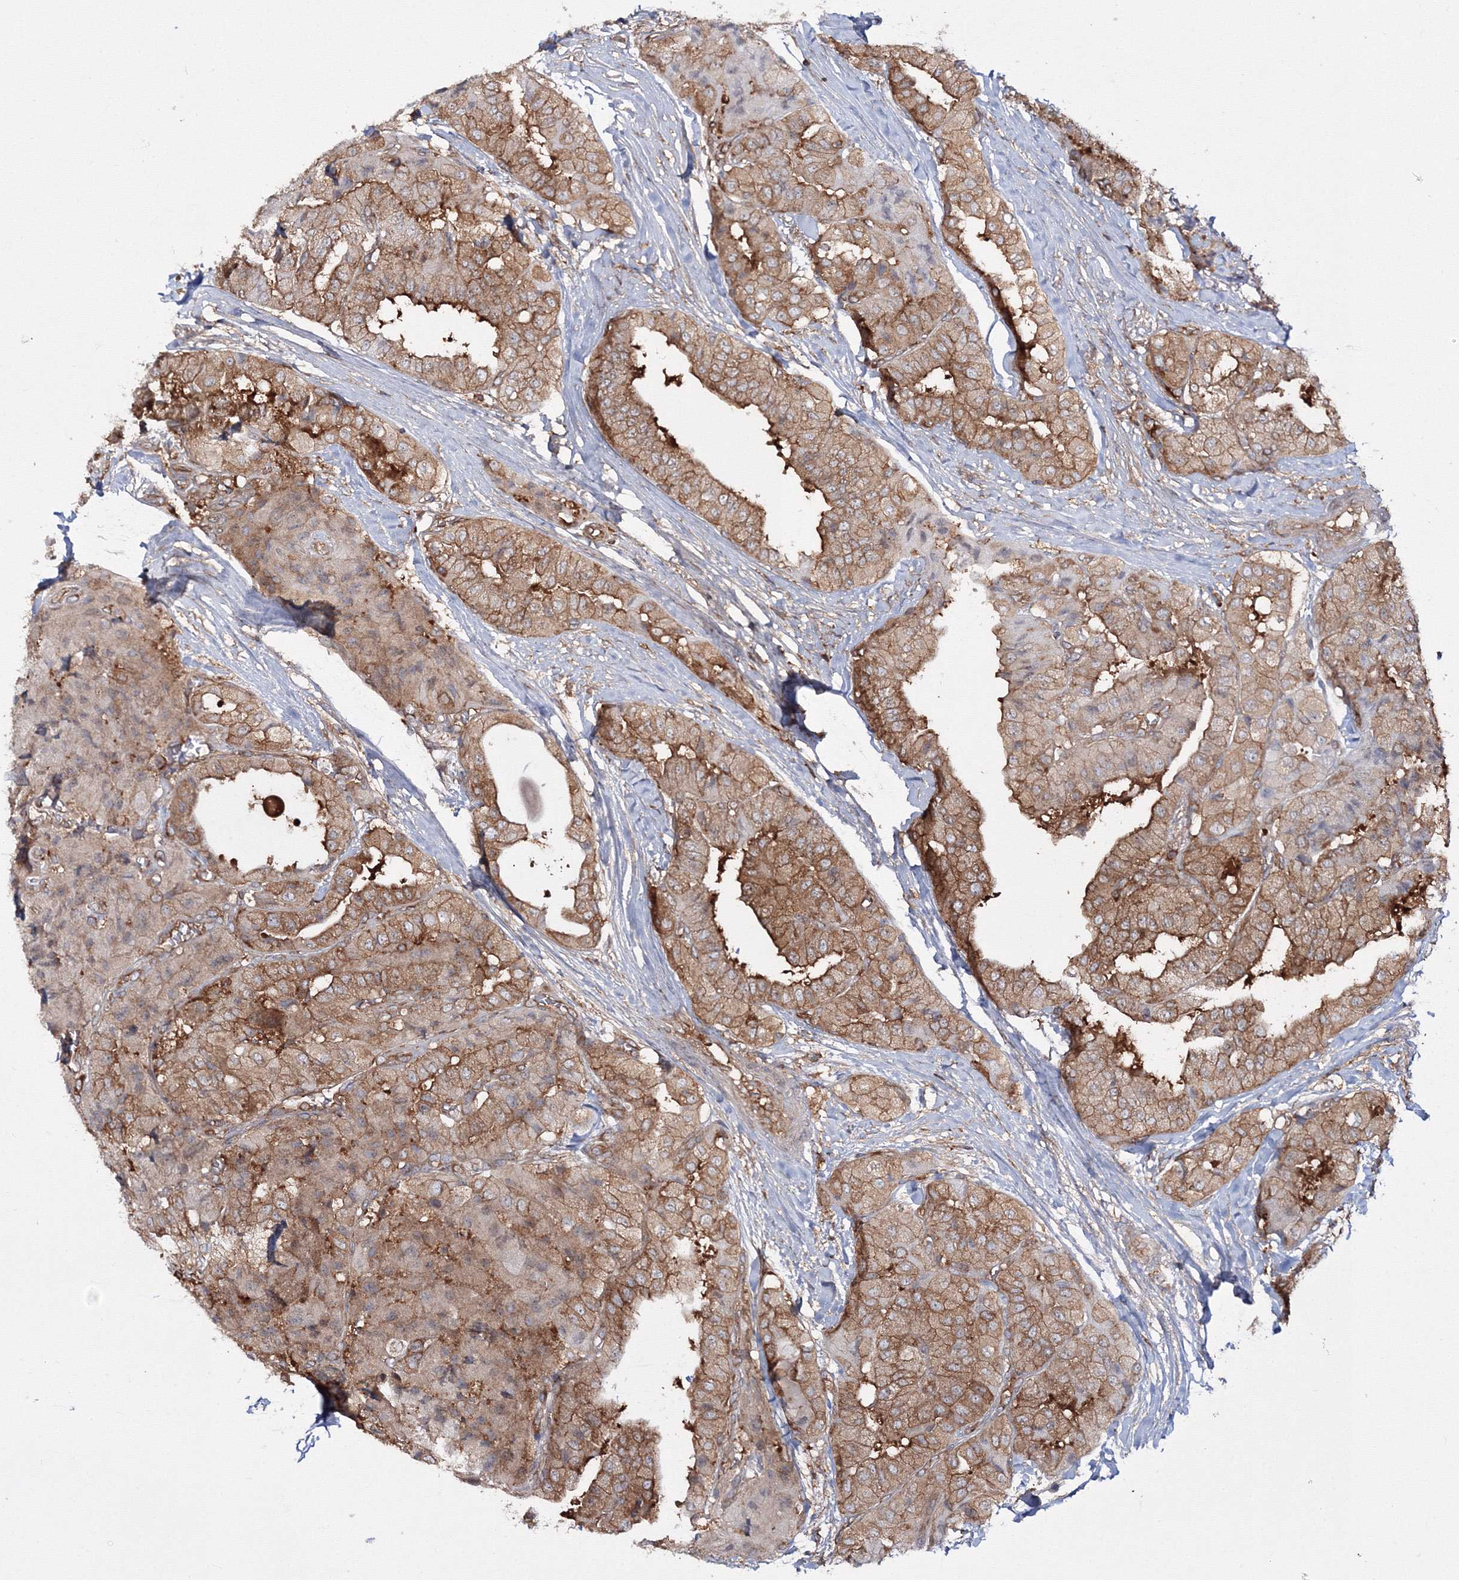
{"staining": {"intensity": "moderate", "quantity": ">75%", "location": "cytoplasmic/membranous"}, "tissue": "thyroid cancer", "cell_type": "Tumor cells", "image_type": "cancer", "snomed": [{"axis": "morphology", "description": "Papillary adenocarcinoma, NOS"}, {"axis": "topography", "description": "Thyroid gland"}], "caption": "Protein analysis of thyroid papillary adenocarcinoma tissue displays moderate cytoplasmic/membranous expression in approximately >75% of tumor cells.", "gene": "HARS1", "patient": {"sex": "female", "age": 59}}